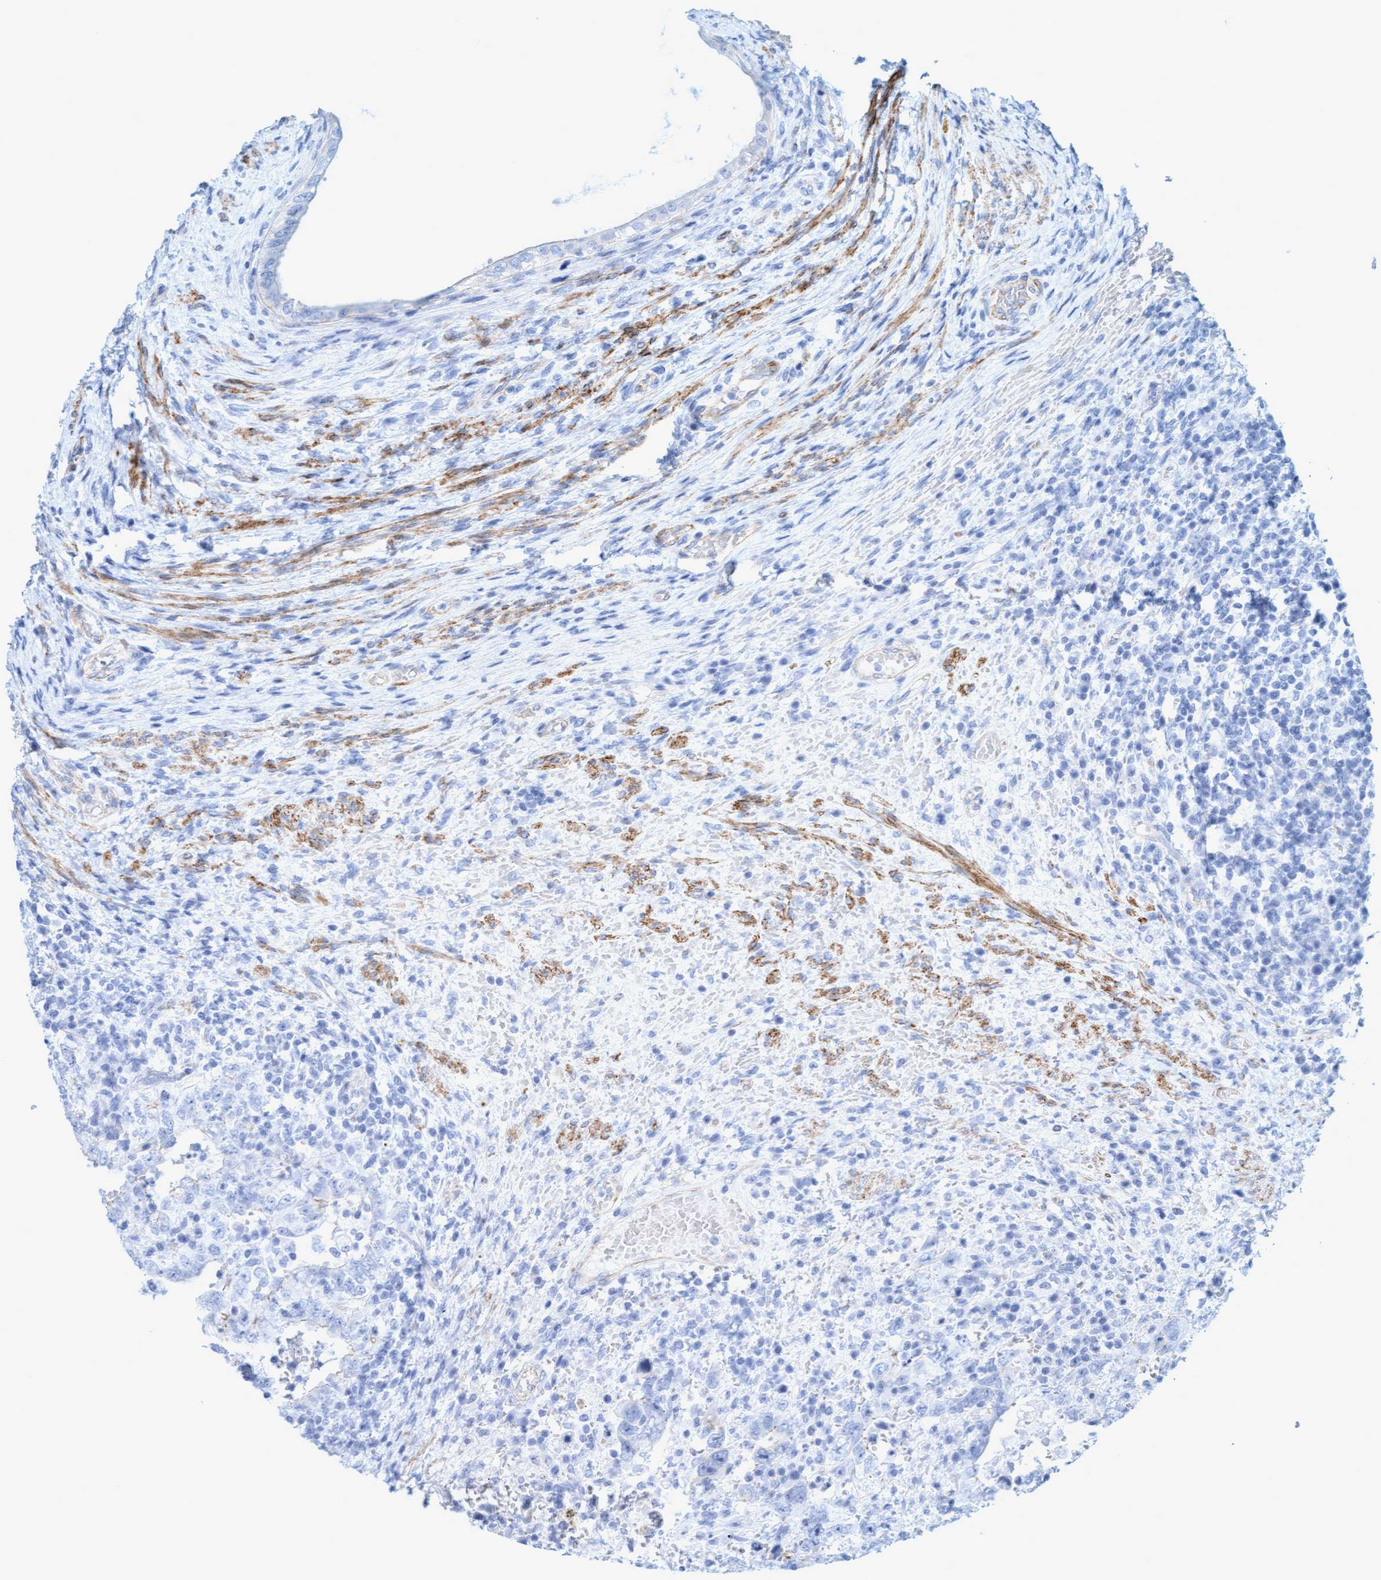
{"staining": {"intensity": "negative", "quantity": "none", "location": "none"}, "tissue": "testis cancer", "cell_type": "Tumor cells", "image_type": "cancer", "snomed": [{"axis": "morphology", "description": "Carcinoma, Embryonal, NOS"}, {"axis": "topography", "description": "Testis"}], "caption": "This is a image of immunohistochemistry staining of testis cancer (embryonal carcinoma), which shows no positivity in tumor cells.", "gene": "MTFR1", "patient": {"sex": "male", "age": 26}}